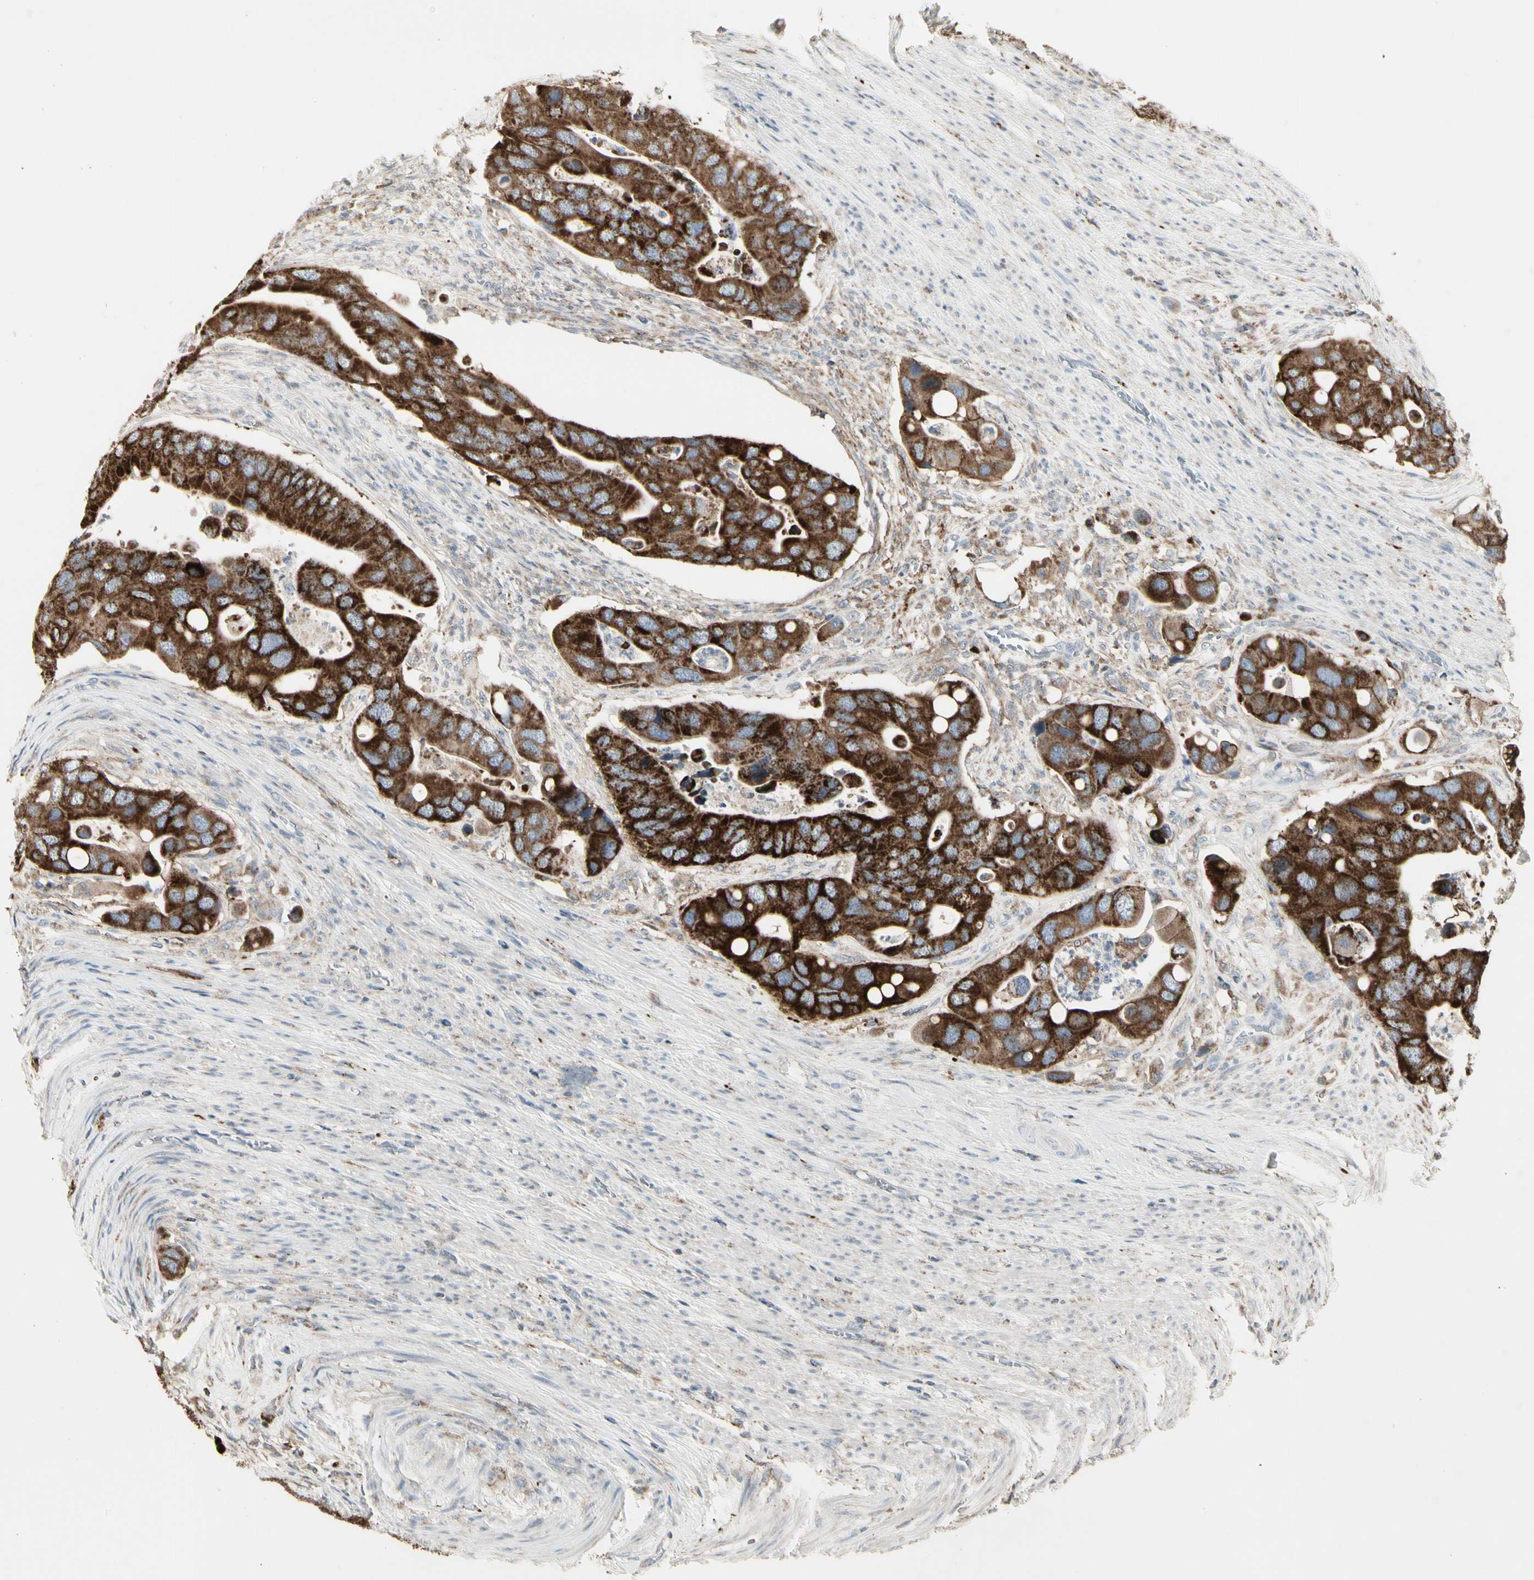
{"staining": {"intensity": "strong", "quantity": ">75%", "location": "cytoplasmic/membranous"}, "tissue": "colorectal cancer", "cell_type": "Tumor cells", "image_type": "cancer", "snomed": [{"axis": "morphology", "description": "Adenocarcinoma, NOS"}, {"axis": "topography", "description": "Rectum"}], "caption": "Colorectal adenocarcinoma was stained to show a protein in brown. There is high levels of strong cytoplasmic/membranous staining in approximately >75% of tumor cells.", "gene": "TMEM176A", "patient": {"sex": "female", "age": 57}}